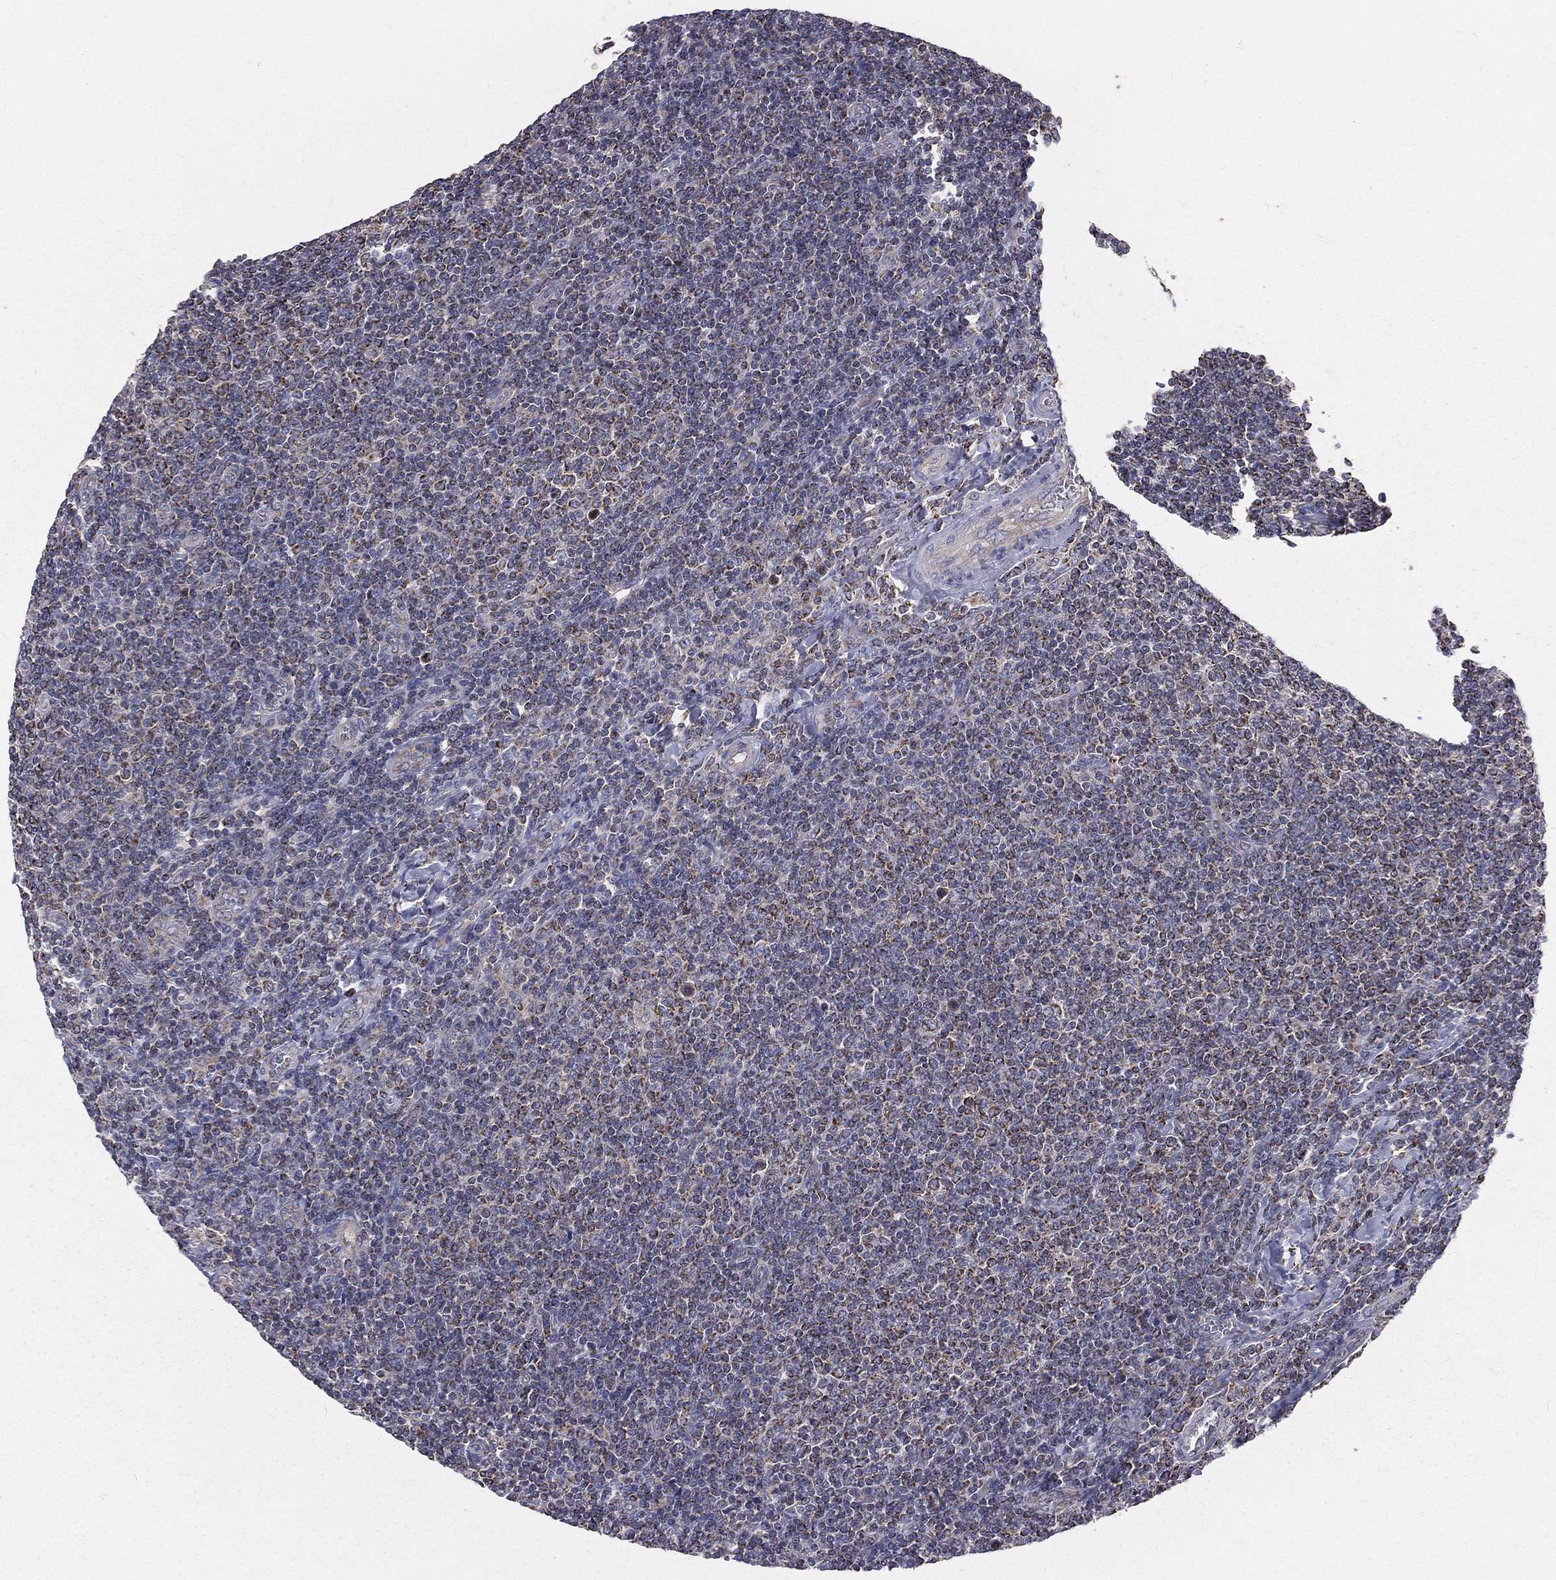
{"staining": {"intensity": "moderate", "quantity": "25%-75%", "location": "cytoplasmic/membranous"}, "tissue": "lymphoma", "cell_type": "Tumor cells", "image_type": "cancer", "snomed": [{"axis": "morphology", "description": "Malignant lymphoma, non-Hodgkin's type, Low grade"}, {"axis": "topography", "description": "Lymph node"}], "caption": "DAB immunohistochemical staining of human malignant lymphoma, non-Hodgkin's type (low-grade) demonstrates moderate cytoplasmic/membranous protein positivity in approximately 25%-75% of tumor cells.", "gene": "HADH", "patient": {"sex": "male", "age": 52}}